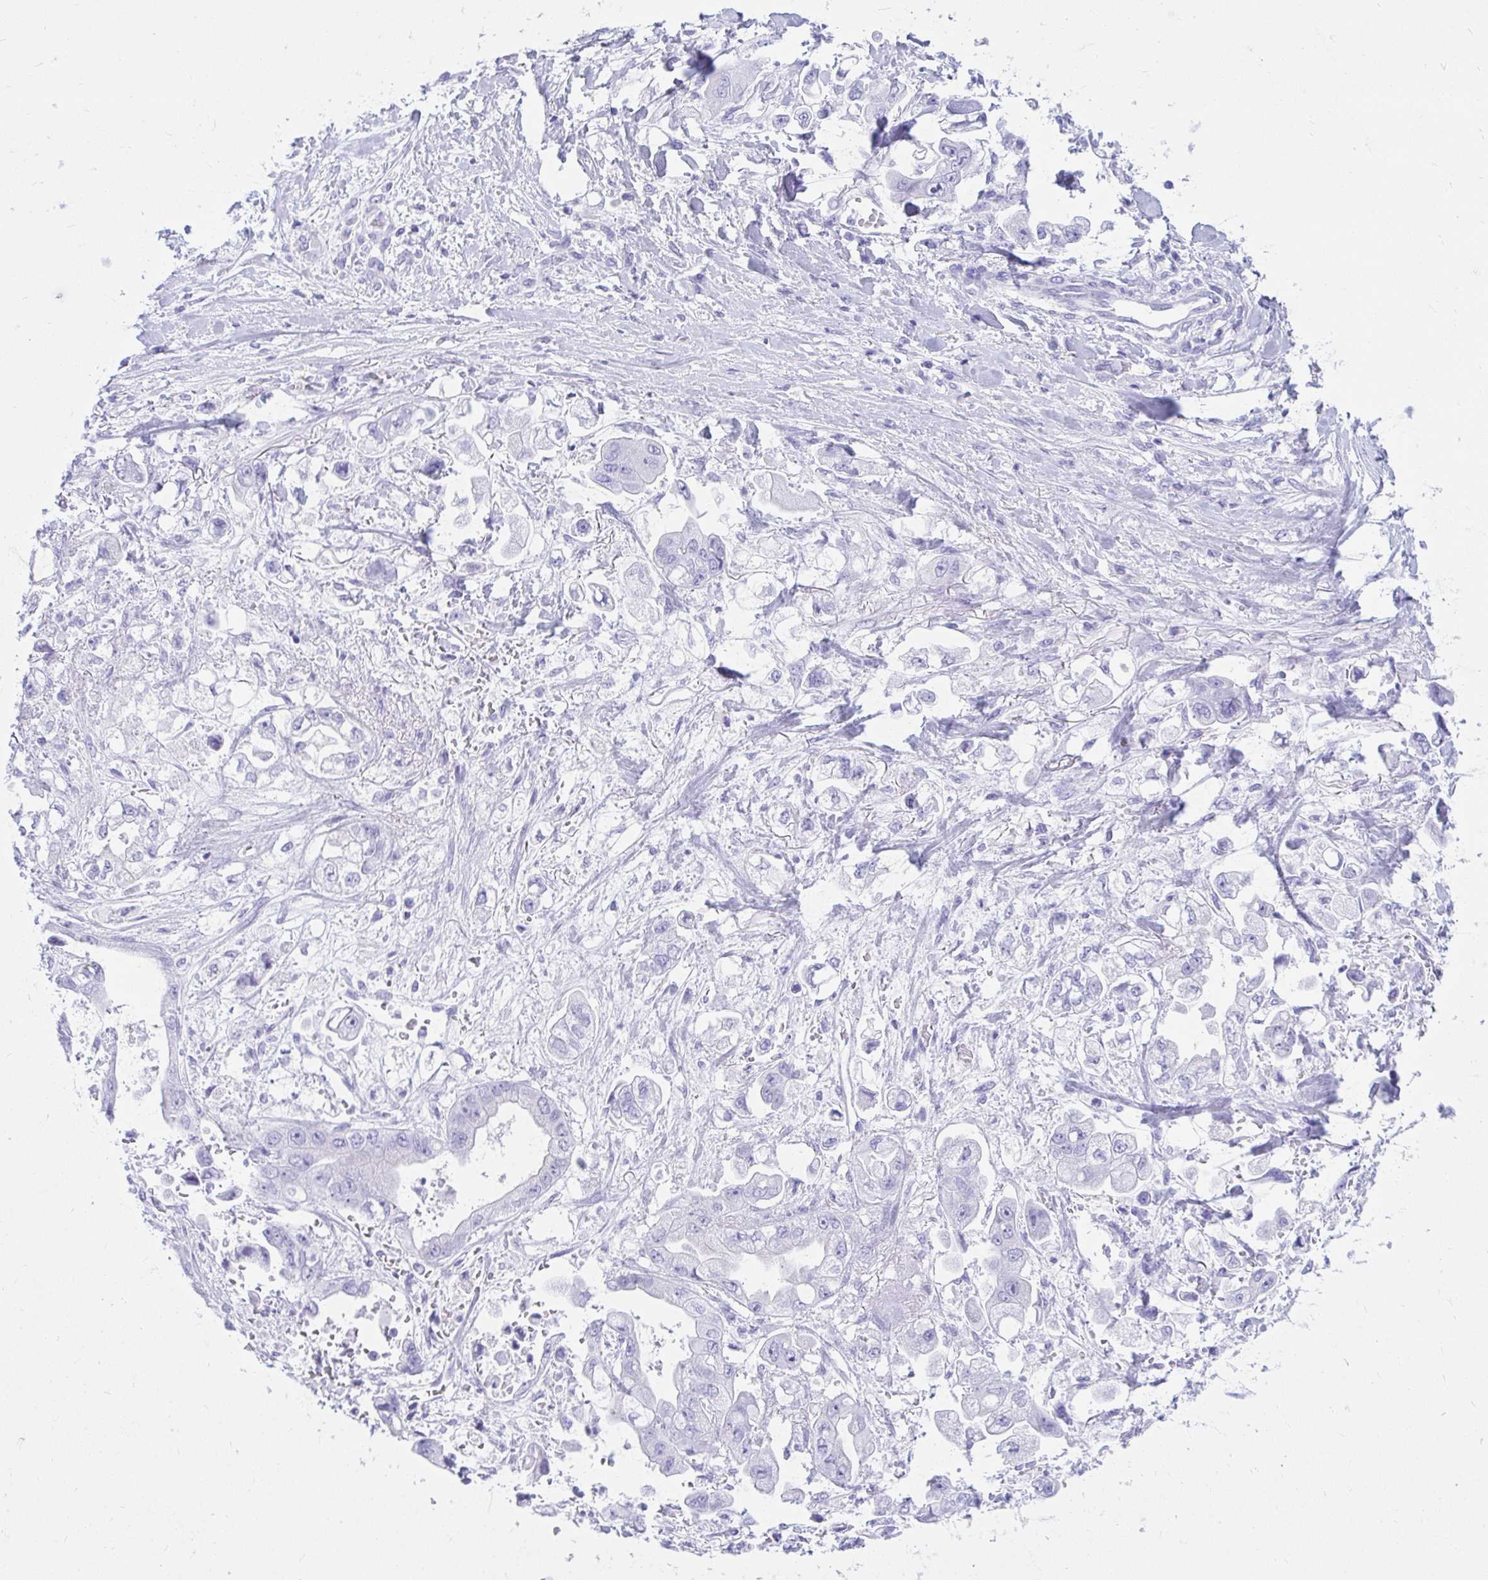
{"staining": {"intensity": "negative", "quantity": "none", "location": "none"}, "tissue": "stomach cancer", "cell_type": "Tumor cells", "image_type": "cancer", "snomed": [{"axis": "morphology", "description": "Adenocarcinoma, NOS"}, {"axis": "topography", "description": "Stomach"}], "caption": "Tumor cells are negative for protein expression in human stomach cancer (adenocarcinoma).", "gene": "SHISA8", "patient": {"sex": "male", "age": 62}}